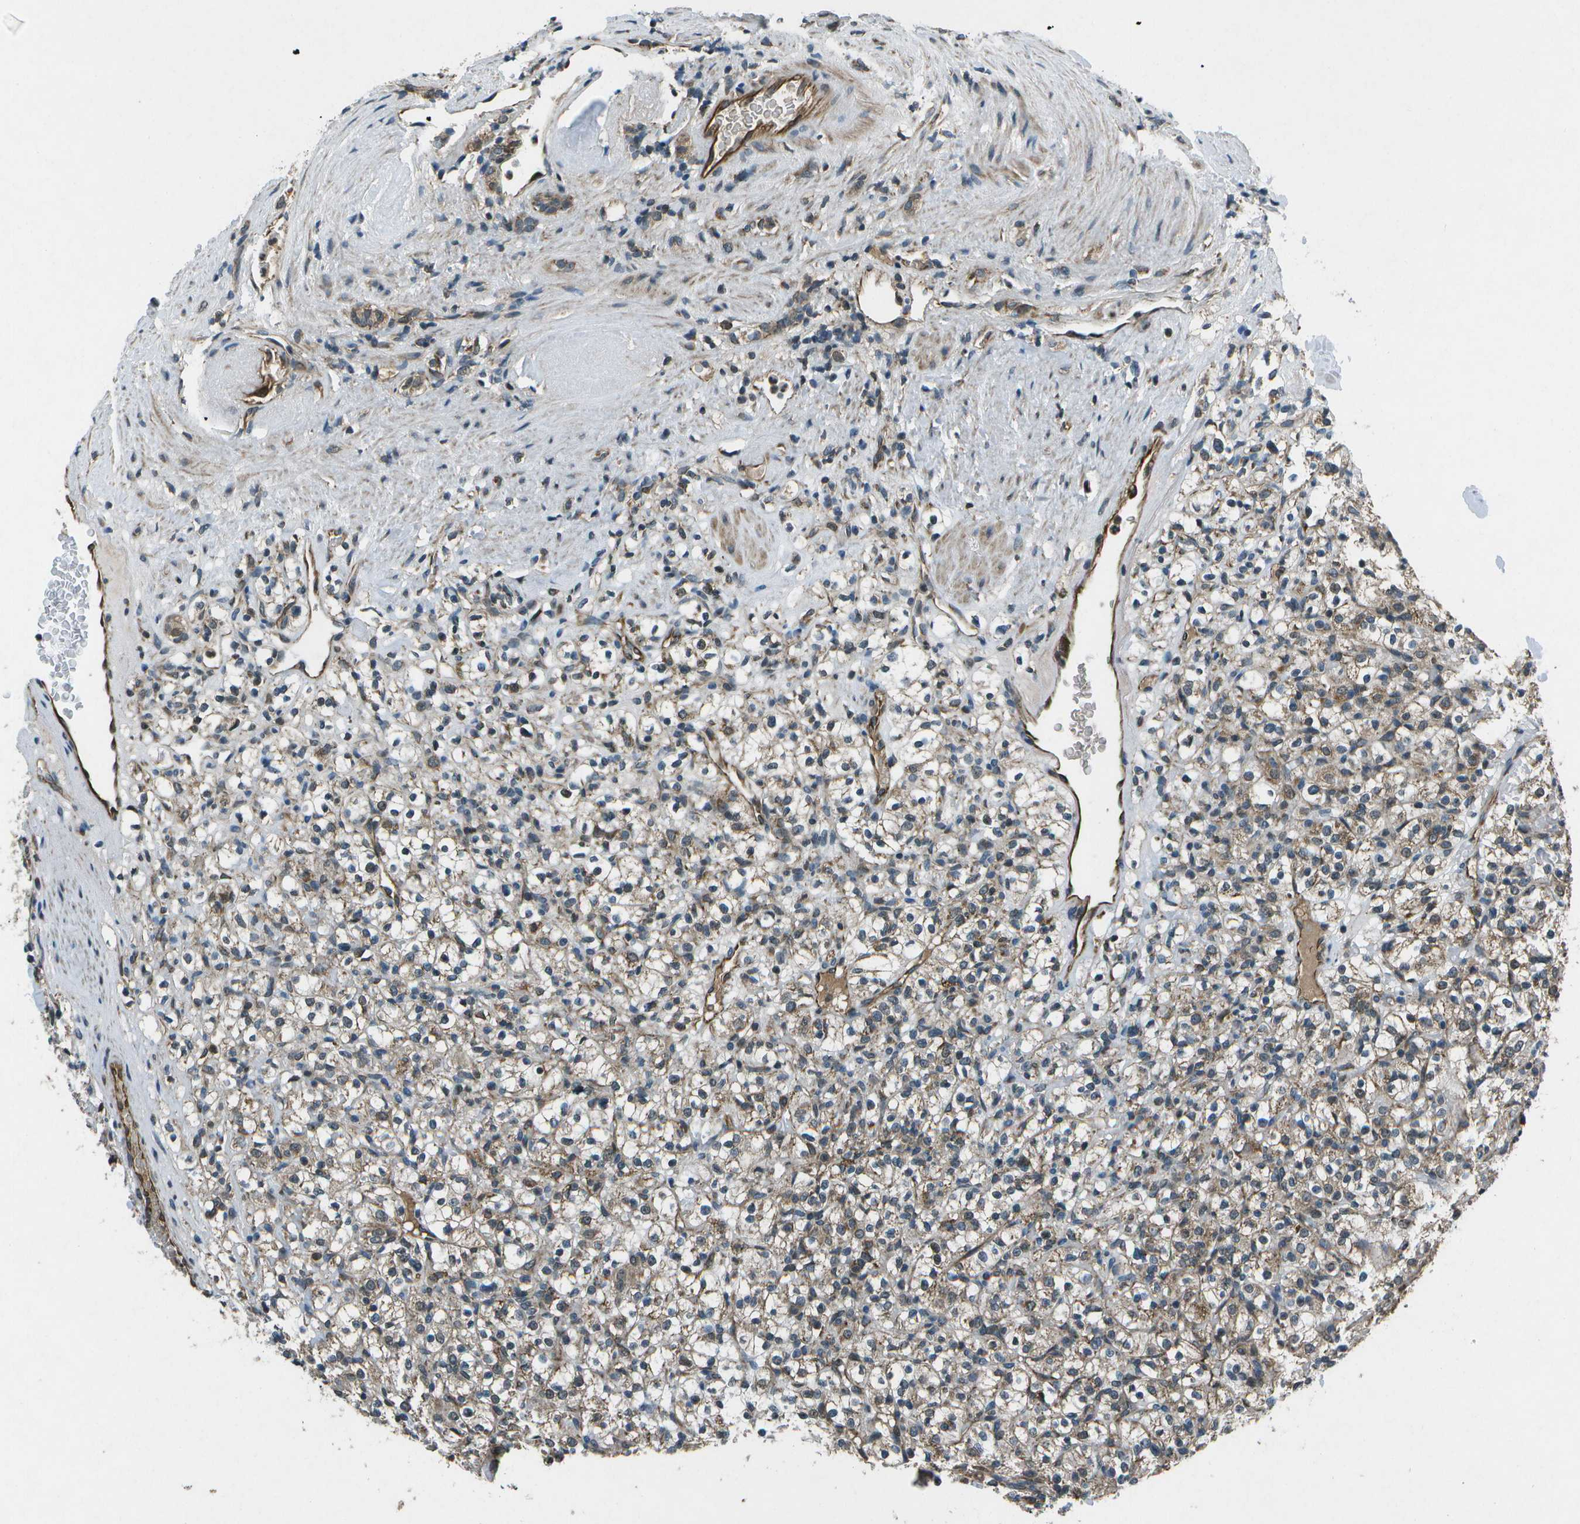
{"staining": {"intensity": "weak", "quantity": ">75%", "location": "cytoplasmic/membranous,nuclear"}, "tissue": "renal cancer", "cell_type": "Tumor cells", "image_type": "cancer", "snomed": [{"axis": "morphology", "description": "Normal tissue, NOS"}, {"axis": "morphology", "description": "Adenocarcinoma, NOS"}, {"axis": "topography", "description": "Kidney"}], "caption": "Protein staining of renal cancer (adenocarcinoma) tissue demonstrates weak cytoplasmic/membranous and nuclear staining in approximately >75% of tumor cells.", "gene": "EIF2AK1", "patient": {"sex": "female", "age": 72}}